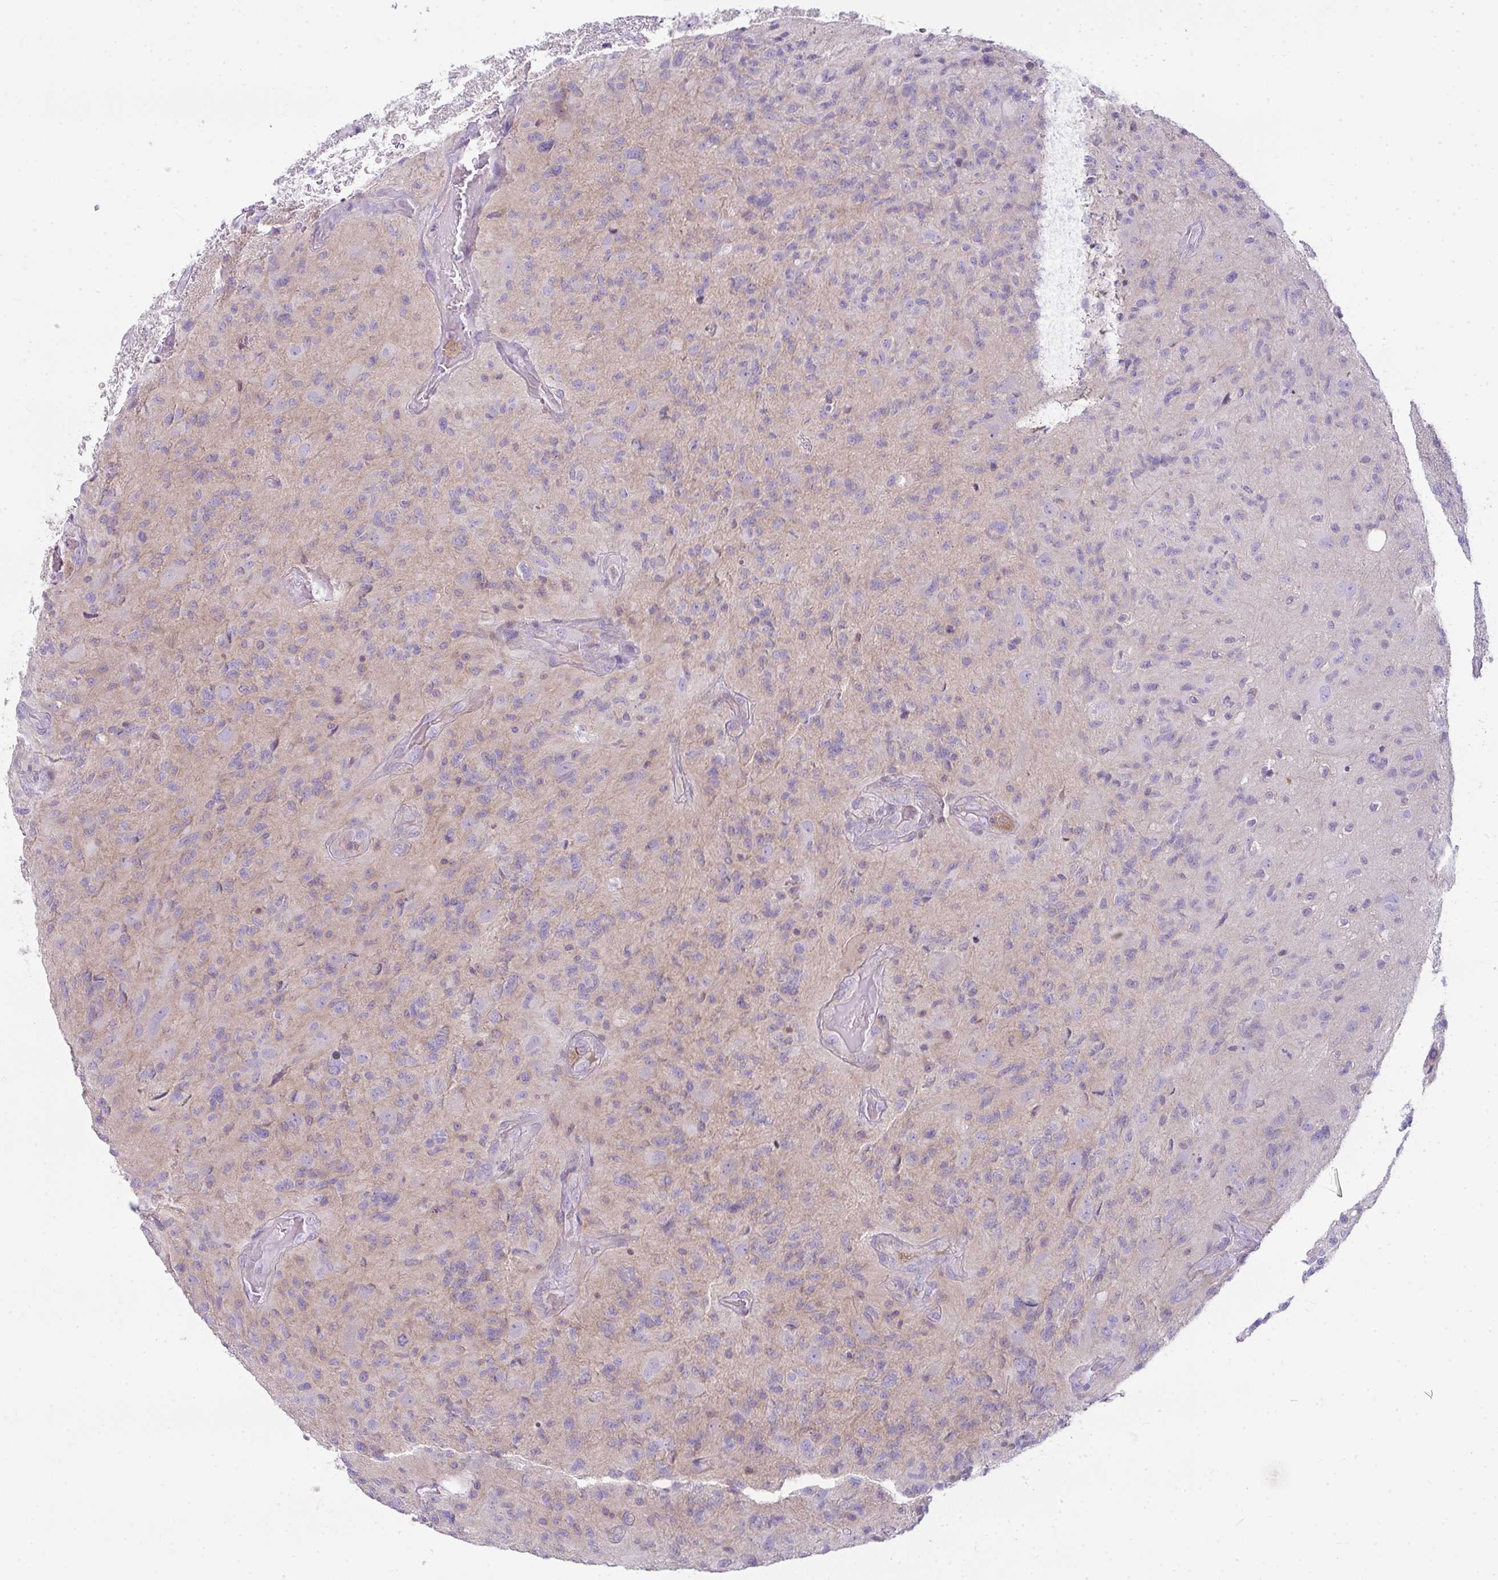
{"staining": {"intensity": "negative", "quantity": "none", "location": "none"}, "tissue": "glioma", "cell_type": "Tumor cells", "image_type": "cancer", "snomed": [{"axis": "morphology", "description": "Glioma, malignant, High grade"}, {"axis": "topography", "description": "Brain"}], "caption": "IHC photomicrograph of glioma stained for a protein (brown), which displays no expression in tumor cells.", "gene": "CDRT15", "patient": {"sex": "male", "age": 67}}